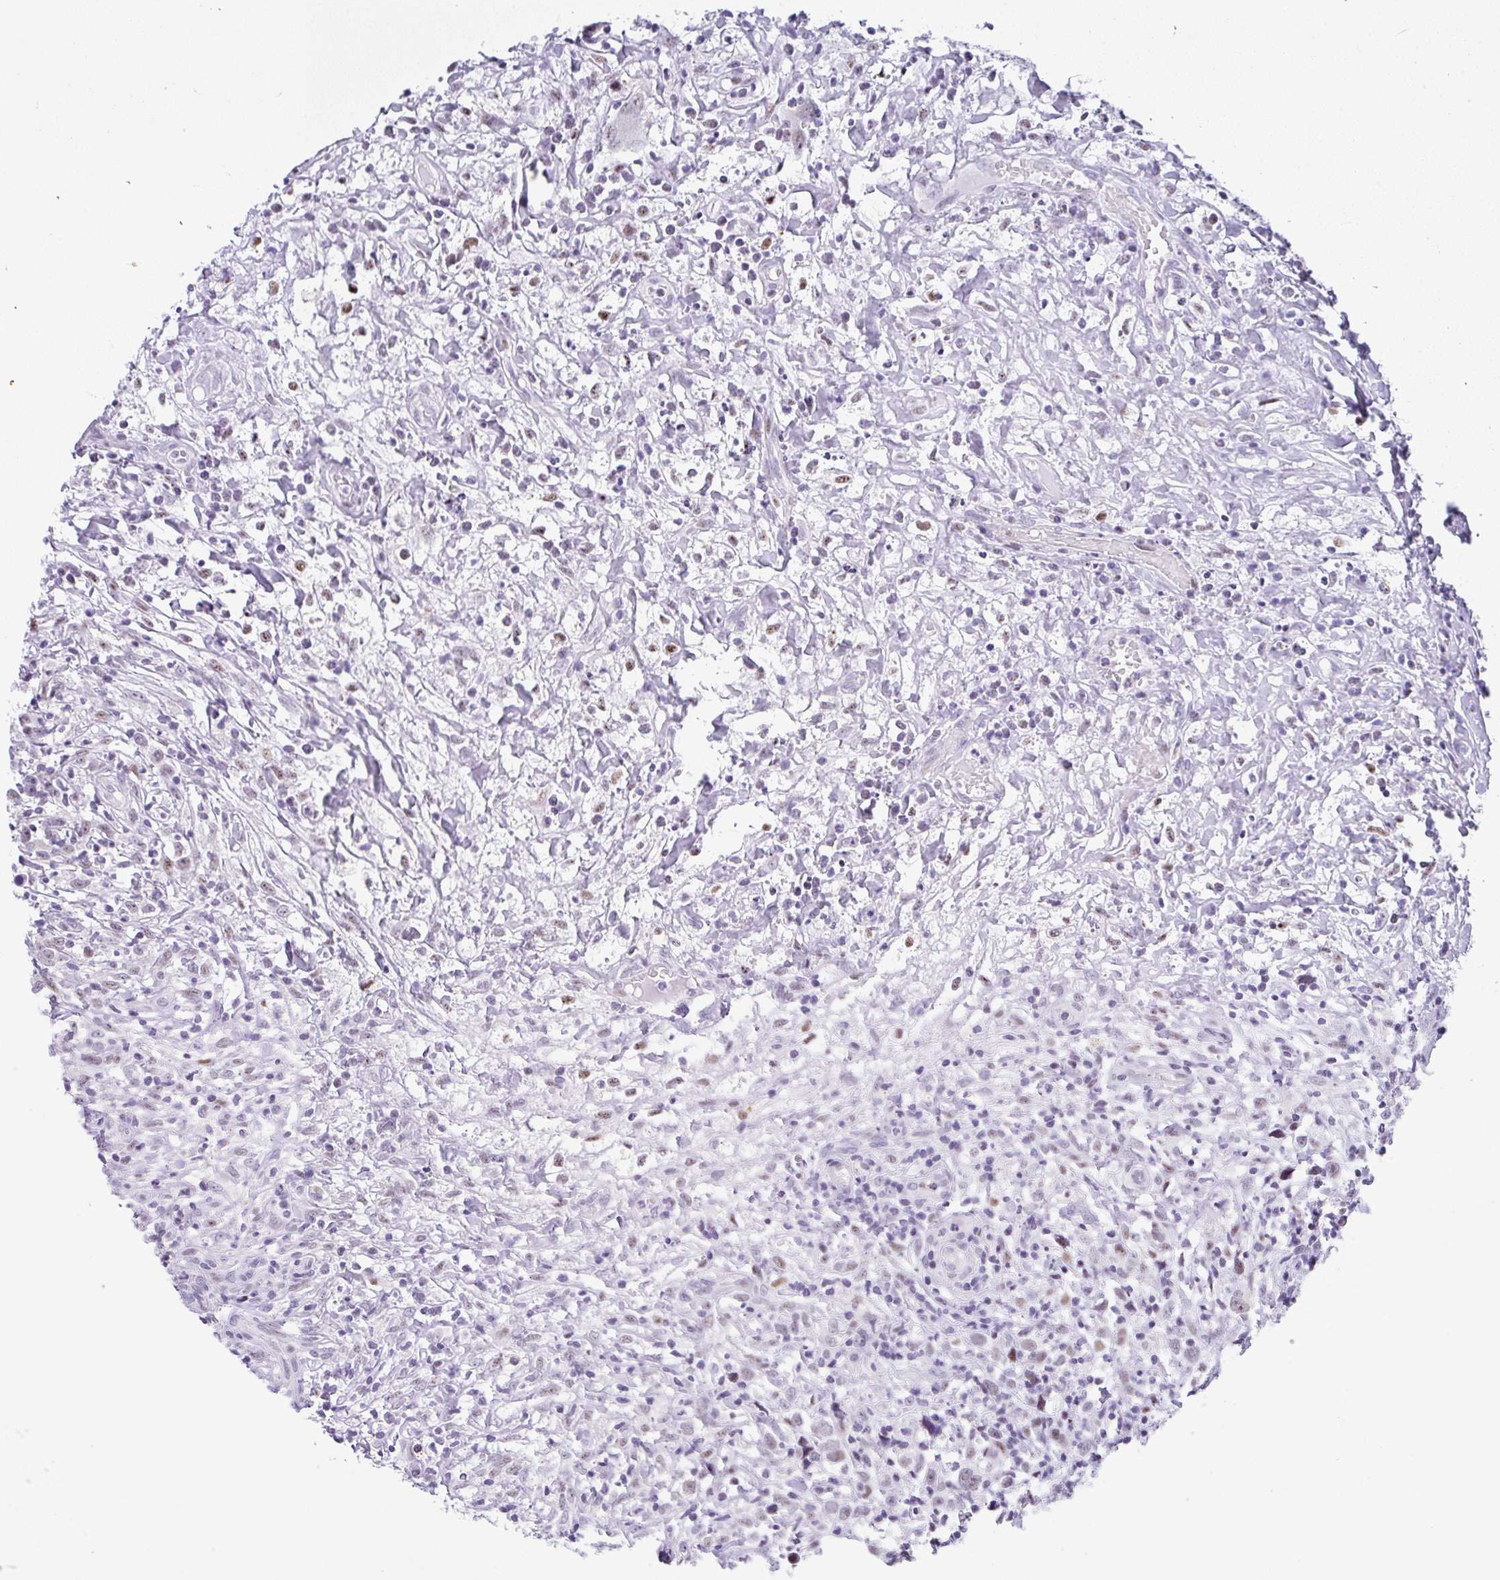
{"staining": {"intensity": "weak", "quantity": ">75%", "location": "nuclear"}, "tissue": "lymphoma", "cell_type": "Tumor cells", "image_type": "cancer", "snomed": [{"axis": "morphology", "description": "Hodgkin's disease, NOS"}, {"axis": "topography", "description": "No Tissue"}], "caption": "This micrograph reveals immunohistochemistry staining of lymphoma, with low weak nuclear expression in about >75% of tumor cells.", "gene": "NR1D2", "patient": {"sex": "female", "age": 21}}